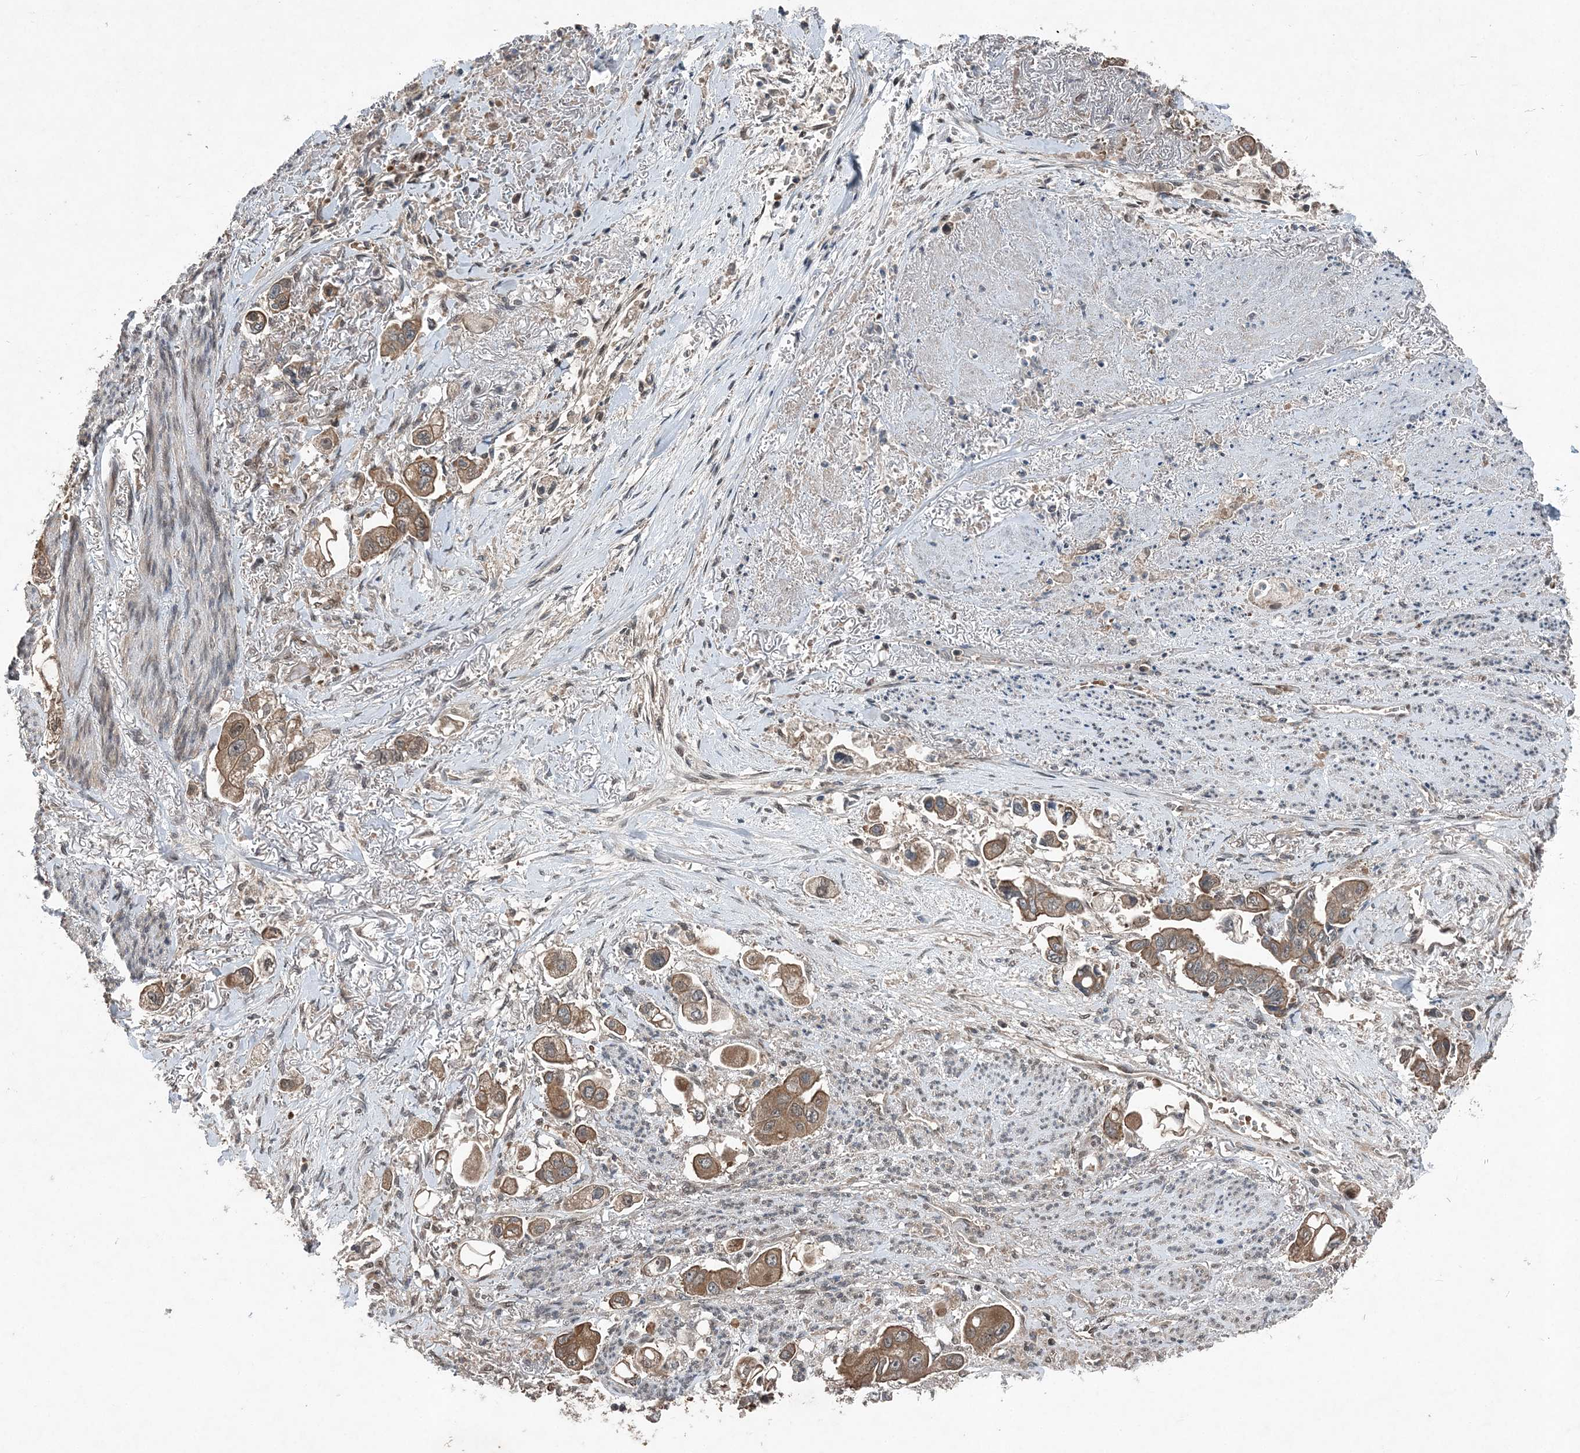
{"staining": {"intensity": "moderate", "quantity": ">75%", "location": "cytoplasmic/membranous"}, "tissue": "stomach cancer", "cell_type": "Tumor cells", "image_type": "cancer", "snomed": [{"axis": "morphology", "description": "Adenocarcinoma, NOS"}, {"axis": "topography", "description": "Stomach"}], "caption": "Tumor cells exhibit medium levels of moderate cytoplasmic/membranous staining in approximately >75% of cells in human stomach cancer.", "gene": "QTRT2", "patient": {"sex": "male", "age": 62}}